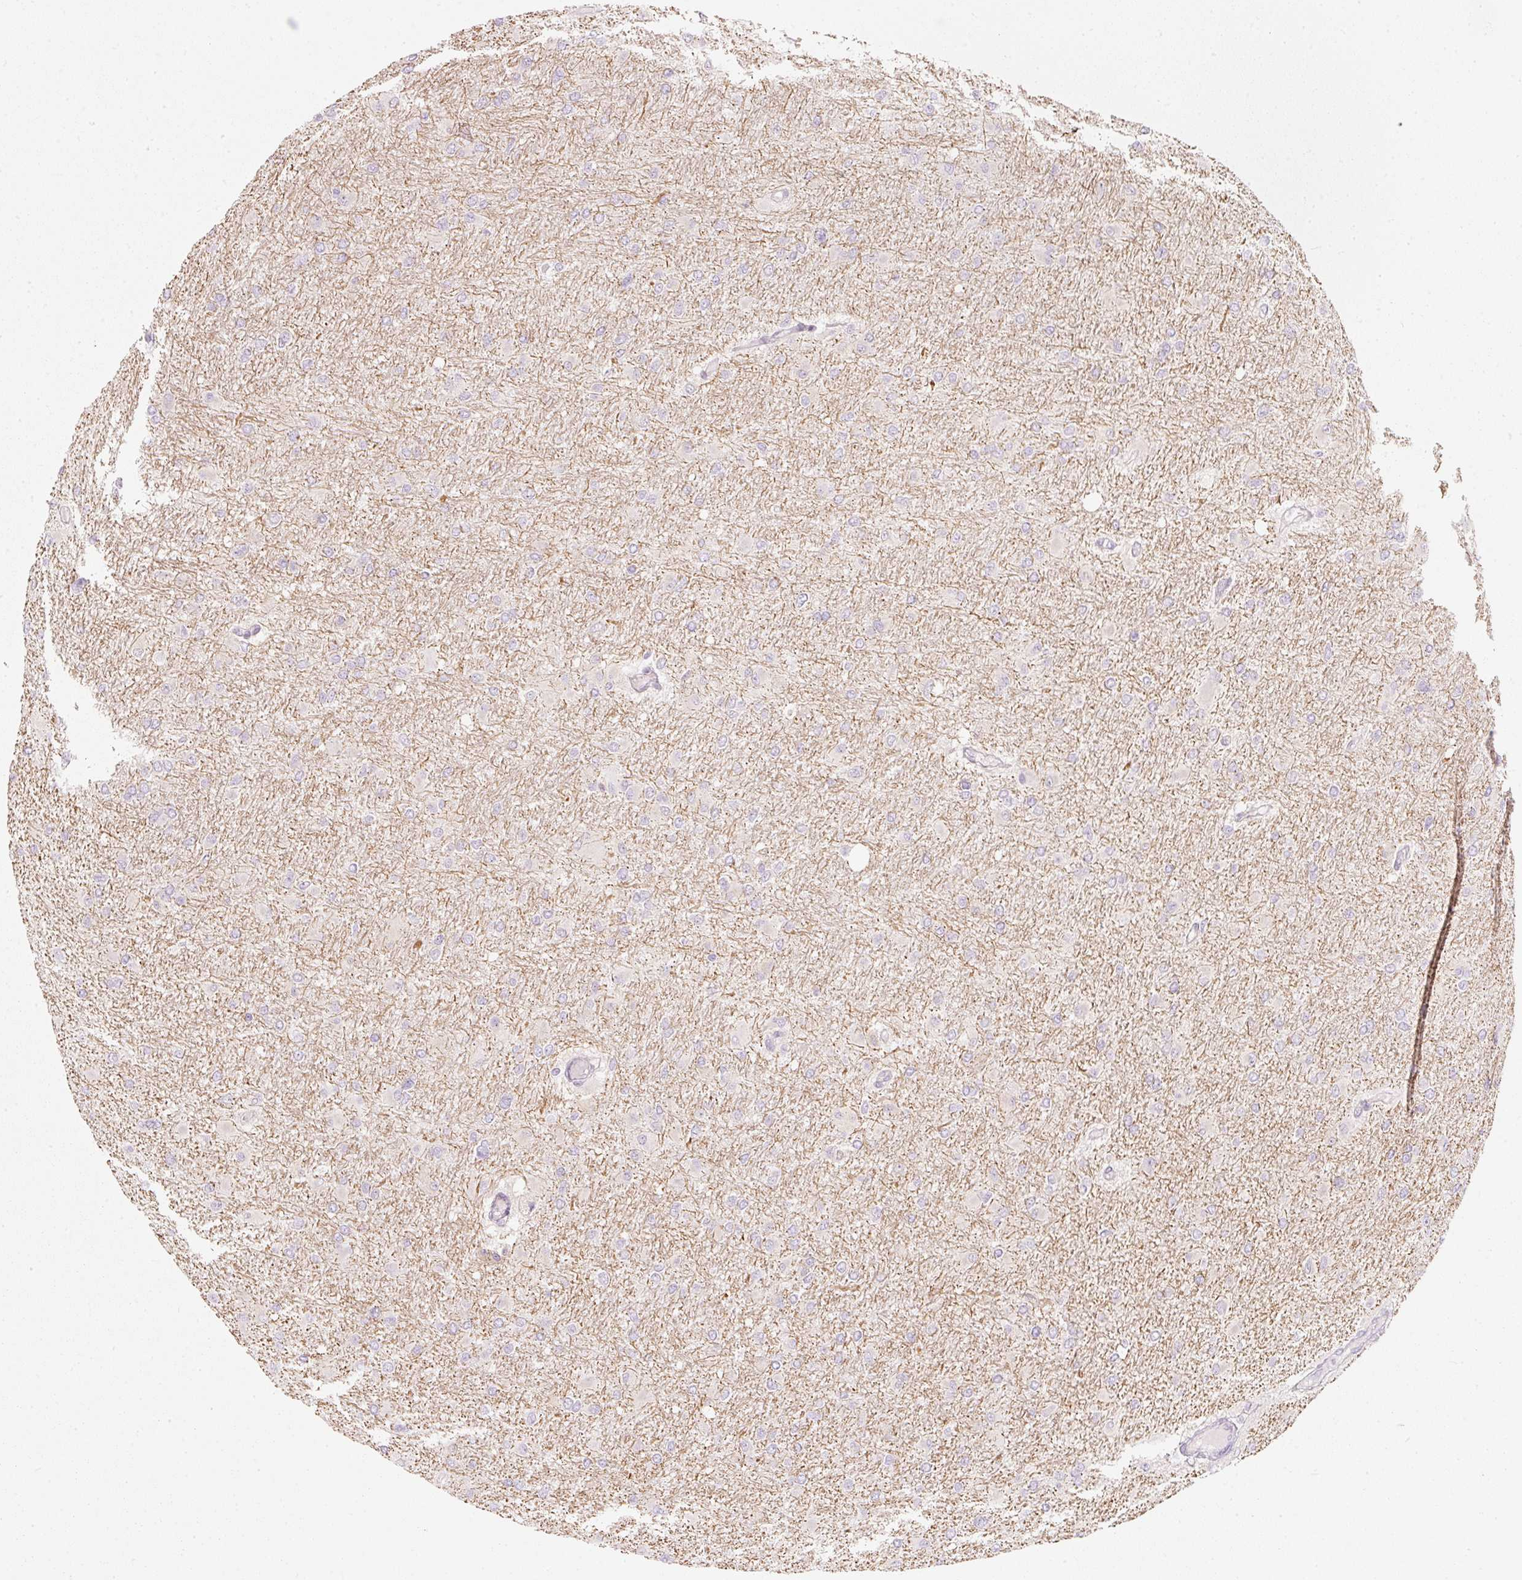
{"staining": {"intensity": "negative", "quantity": "none", "location": "none"}, "tissue": "glioma", "cell_type": "Tumor cells", "image_type": "cancer", "snomed": [{"axis": "morphology", "description": "Glioma, malignant, High grade"}, {"axis": "topography", "description": "Cerebral cortex"}], "caption": "Image shows no protein positivity in tumor cells of high-grade glioma (malignant) tissue.", "gene": "SLC20A1", "patient": {"sex": "female", "age": 36}}